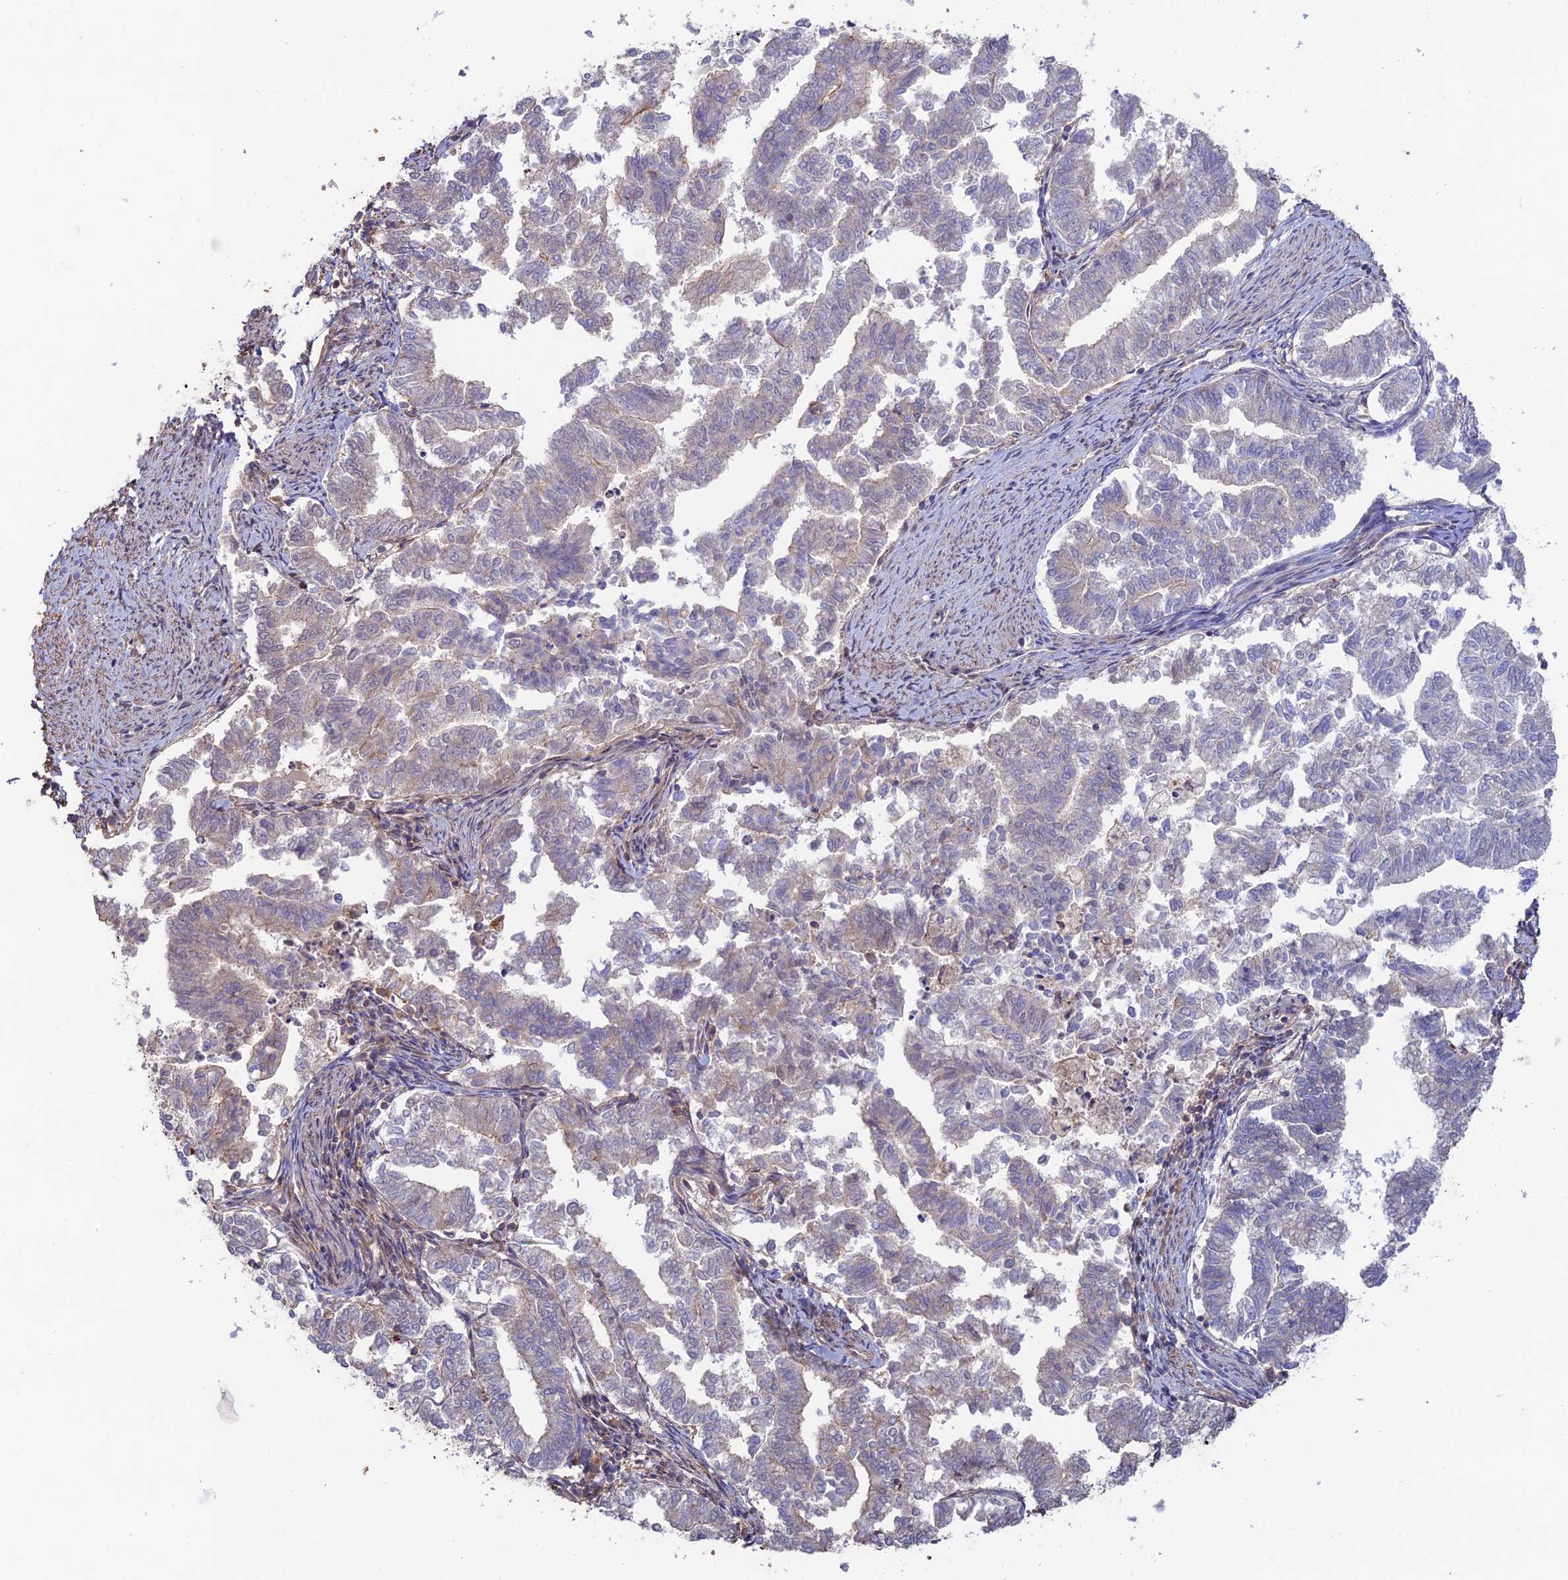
{"staining": {"intensity": "negative", "quantity": "none", "location": "none"}, "tissue": "endometrial cancer", "cell_type": "Tumor cells", "image_type": "cancer", "snomed": [{"axis": "morphology", "description": "Adenocarcinoma, NOS"}, {"axis": "topography", "description": "Endometrium"}], "caption": "Immunohistochemistry (IHC) photomicrograph of human endometrial adenocarcinoma stained for a protein (brown), which shows no expression in tumor cells.", "gene": "CLCF1", "patient": {"sex": "female", "age": 79}}